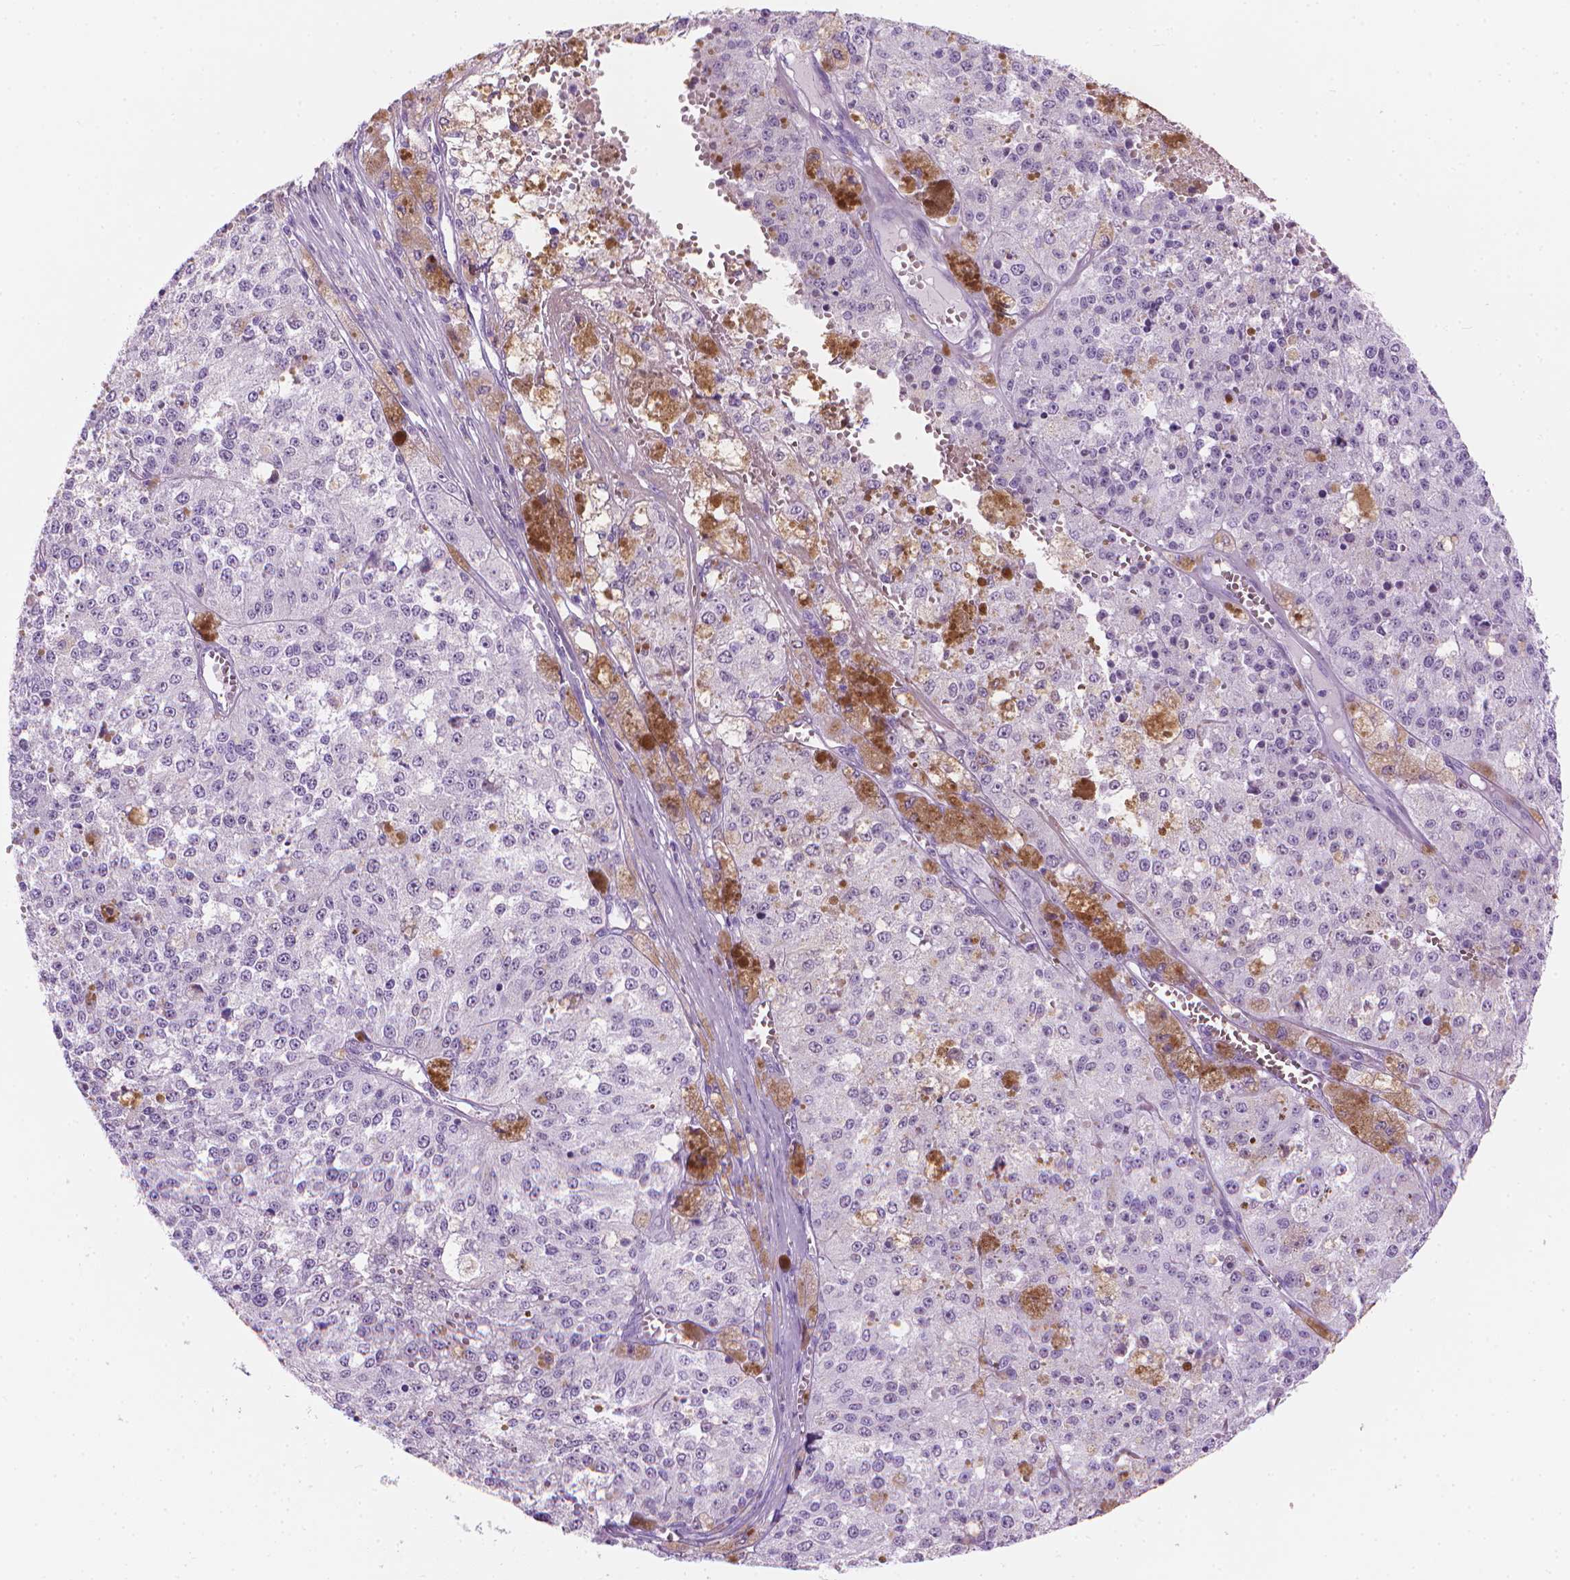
{"staining": {"intensity": "negative", "quantity": "none", "location": "none"}, "tissue": "melanoma", "cell_type": "Tumor cells", "image_type": "cancer", "snomed": [{"axis": "morphology", "description": "Malignant melanoma, Metastatic site"}, {"axis": "topography", "description": "Lymph node"}], "caption": "IHC histopathology image of neoplastic tissue: malignant melanoma (metastatic site) stained with DAB (3,3'-diaminobenzidine) exhibits no significant protein positivity in tumor cells.", "gene": "TTC29", "patient": {"sex": "female", "age": 64}}